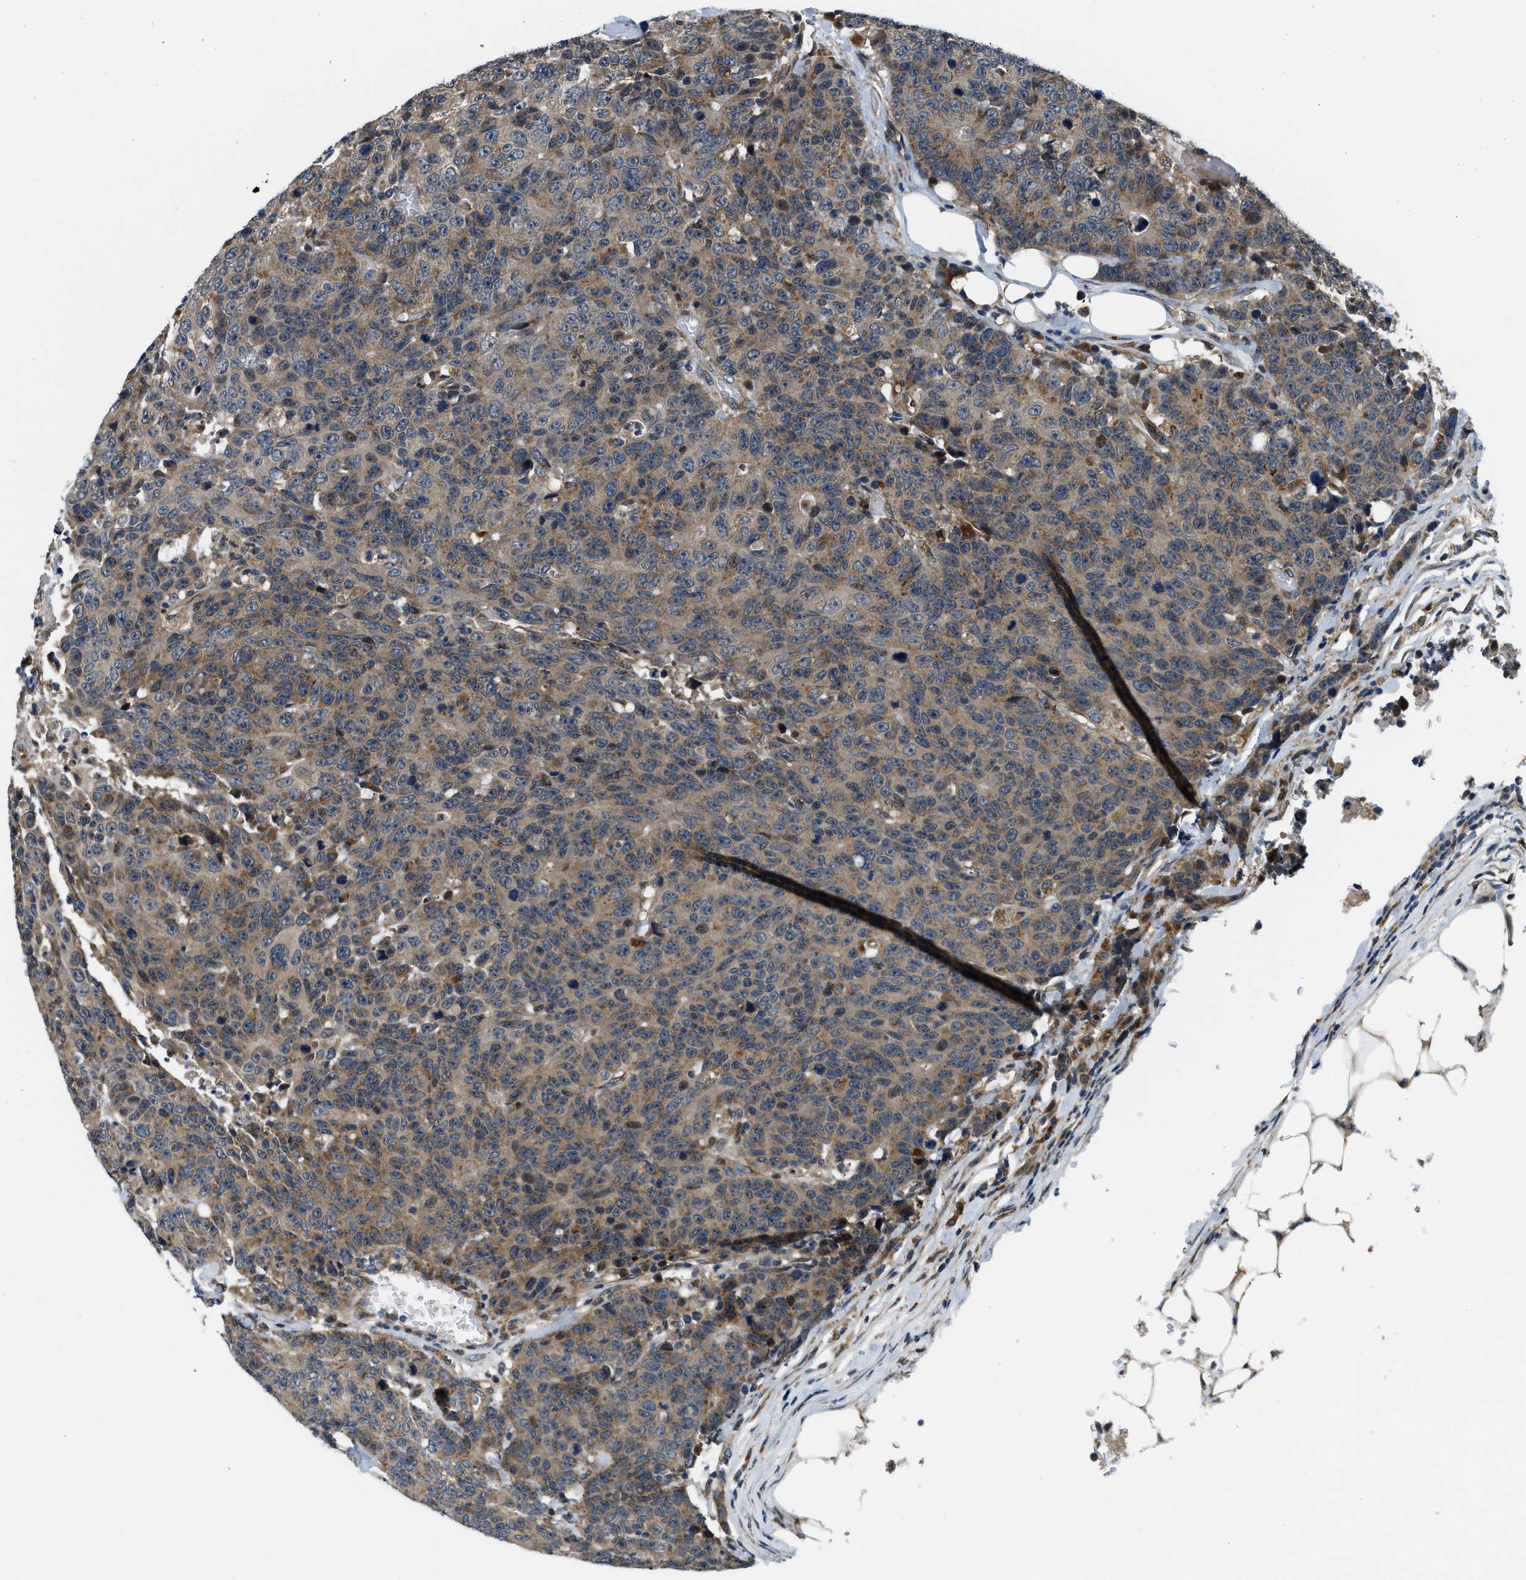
{"staining": {"intensity": "moderate", "quantity": ">75%", "location": "cytoplasmic/membranous"}, "tissue": "colorectal cancer", "cell_type": "Tumor cells", "image_type": "cancer", "snomed": [{"axis": "morphology", "description": "Adenocarcinoma, NOS"}, {"axis": "topography", "description": "Colon"}], "caption": "Colorectal cancer (adenocarcinoma) was stained to show a protein in brown. There is medium levels of moderate cytoplasmic/membranous expression in approximately >75% of tumor cells.", "gene": "STARD3NL", "patient": {"sex": "female", "age": 86}}